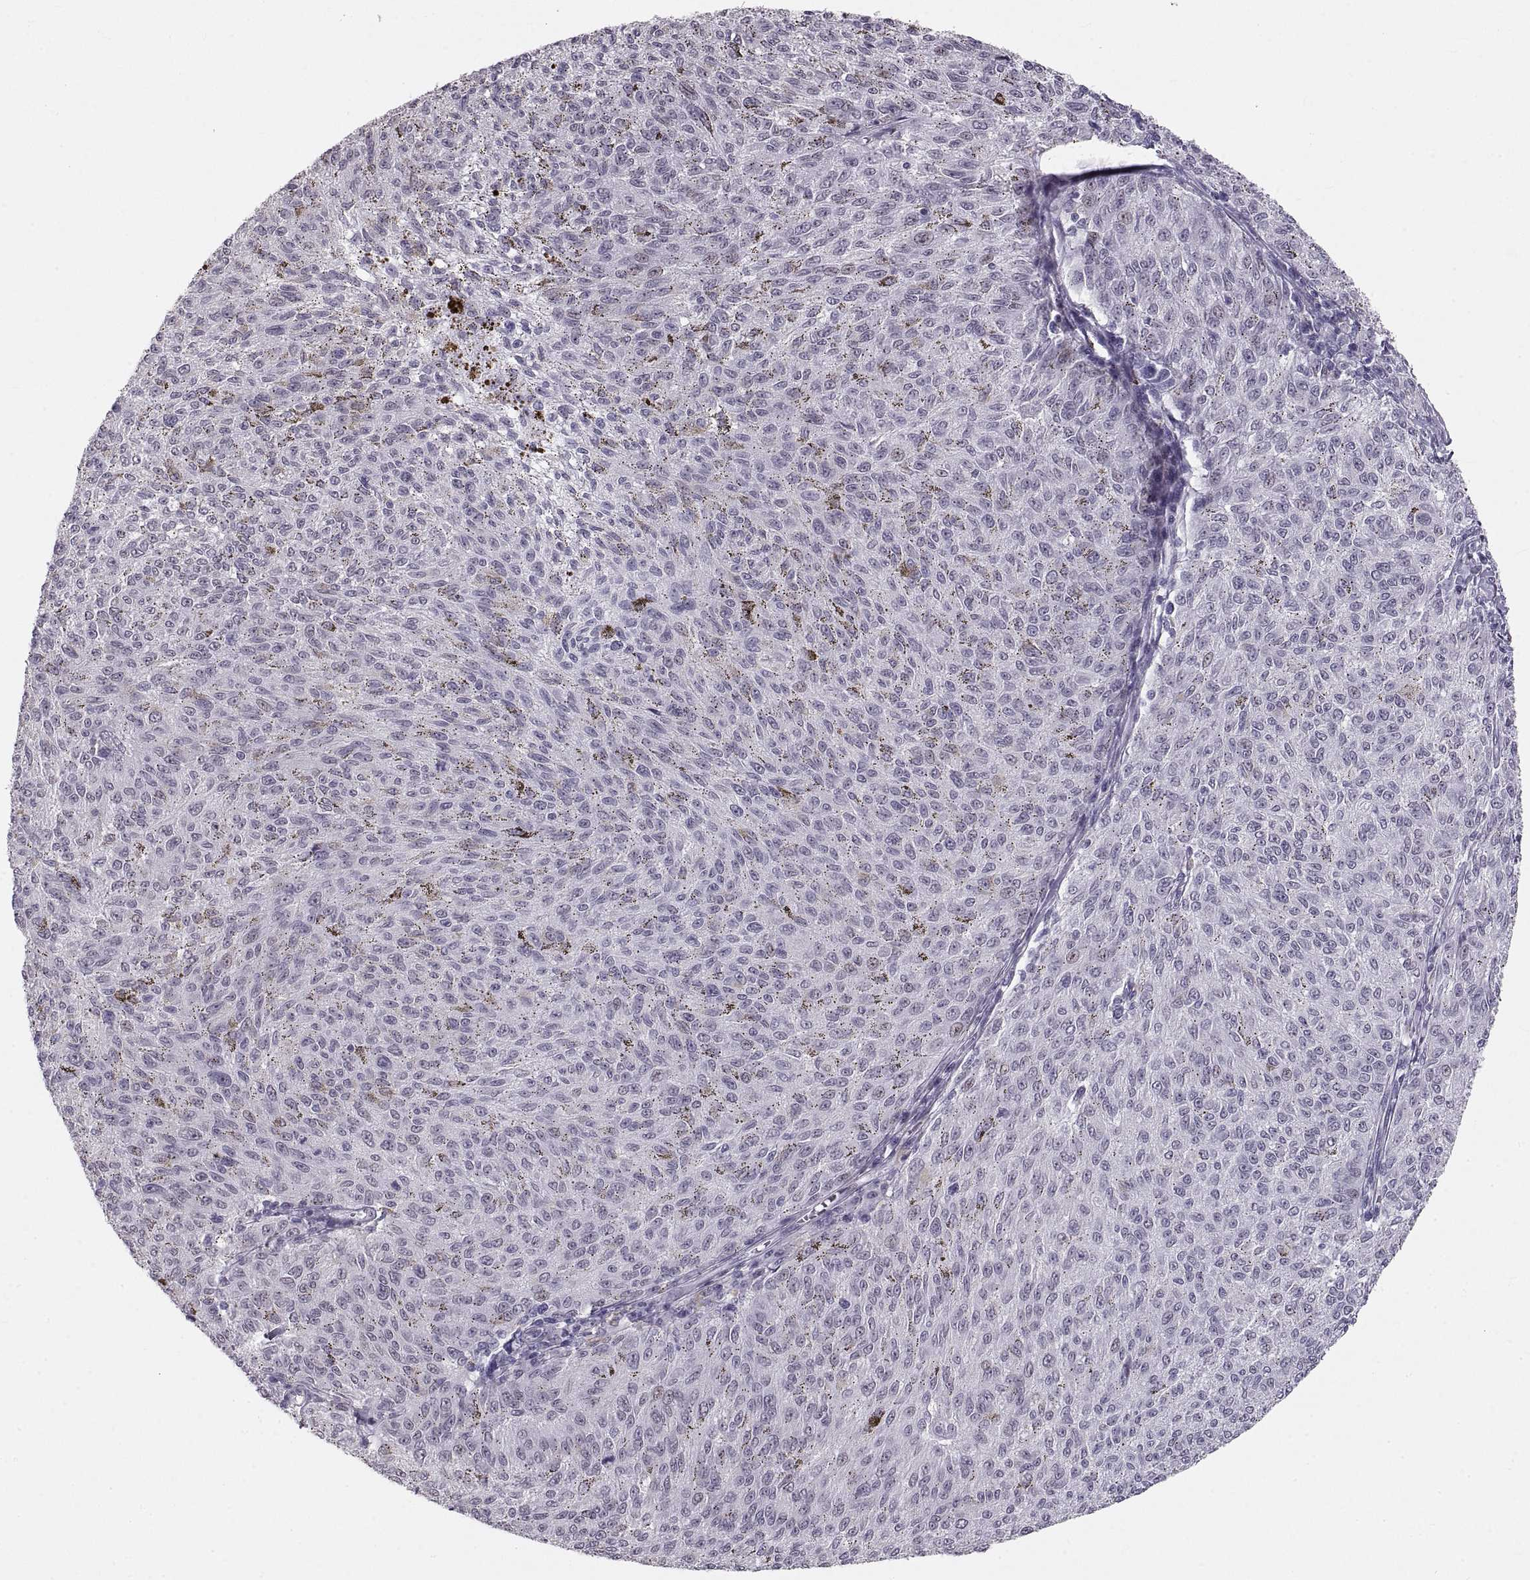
{"staining": {"intensity": "weak", "quantity": "<25%", "location": "nuclear"}, "tissue": "melanoma", "cell_type": "Tumor cells", "image_type": "cancer", "snomed": [{"axis": "morphology", "description": "Malignant melanoma, NOS"}, {"axis": "topography", "description": "Skin"}], "caption": "This is a micrograph of immunohistochemistry (IHC) staining of melanoma, which shows no positivity in tumor cells.", "gene": "NANOS3", "patient": {"sex": "female", "age": 72}}